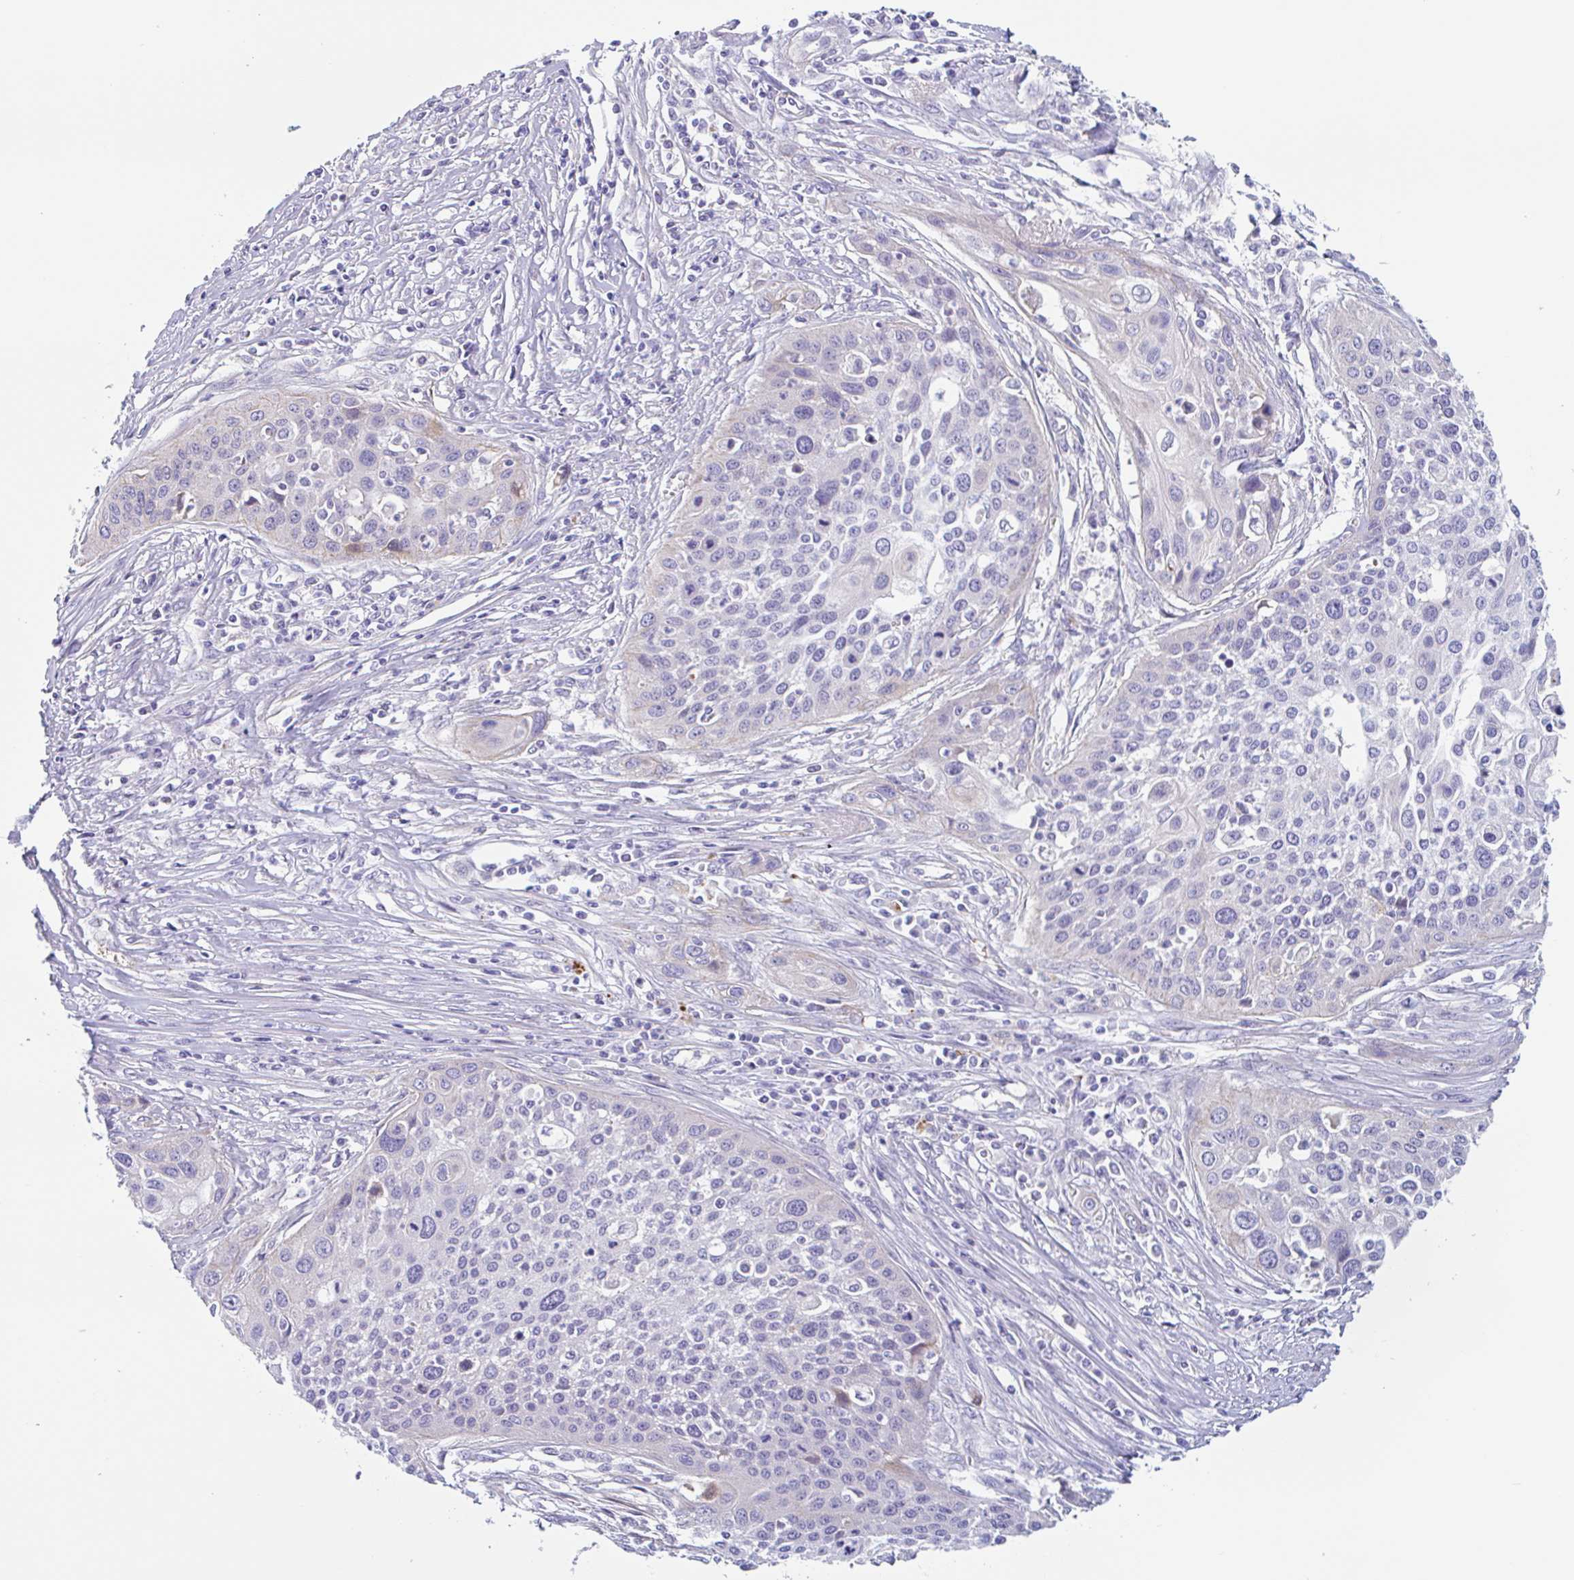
{"staining": {"intensity": "negative", "quantity": "none", "location": "none"}, "tissue": "cervical cancer", "cell_type": "Tumor cells", "image_type": "cancer", "snomed": [{"axis": "morphology", "description": "Squamous cell carcinoma, NOS"}, {"axis": "topography", "description": "Cervix"}], "caption": "This is an IHC micrograph of cervical cancer. There is no staining in tumor cells.", "gene": "LENG9", "patient": {"sex": "female", "age": 34}}